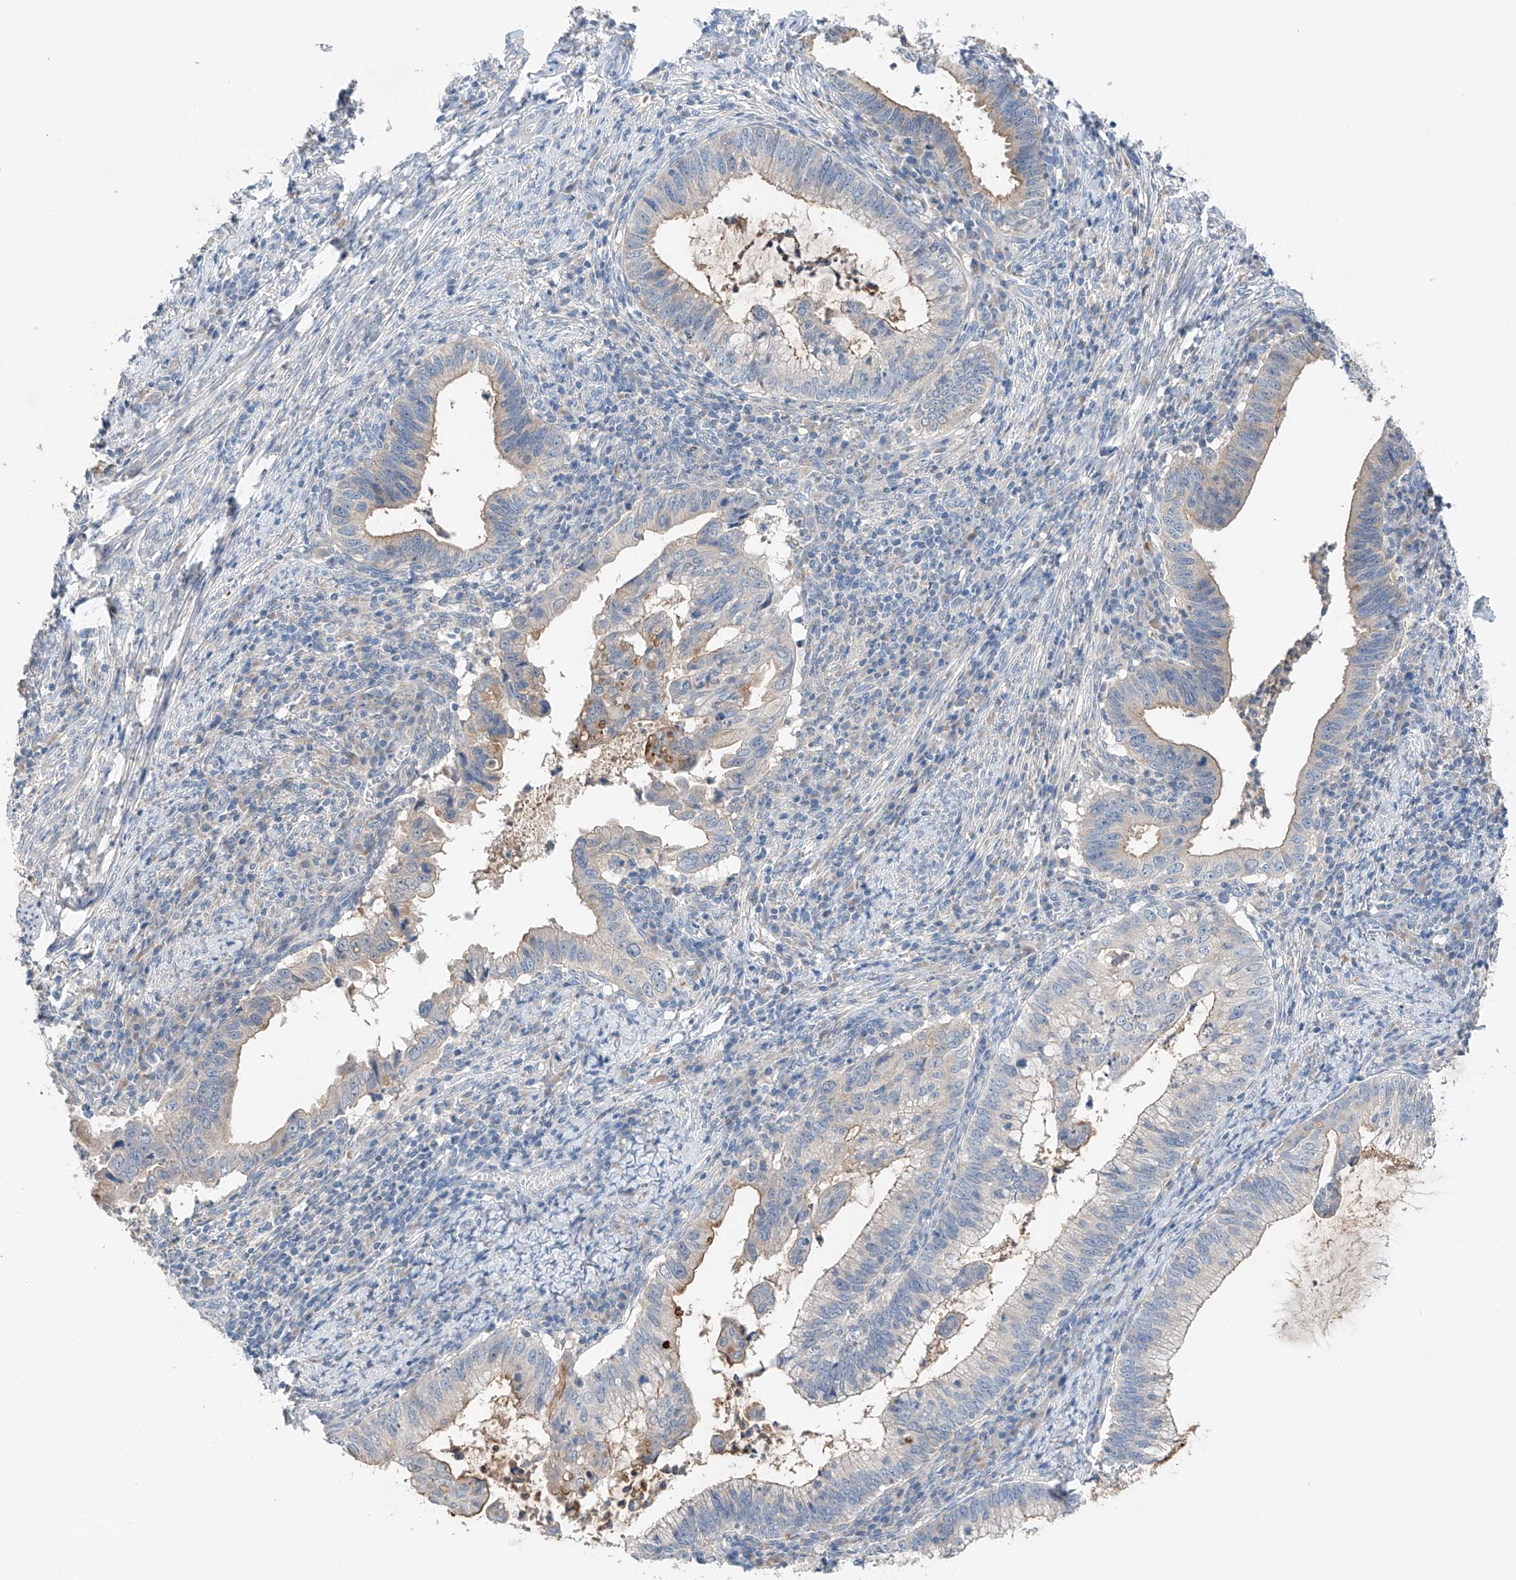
{"staining": {"intensity": "moderate", "quantity": "<25%", "location": "cytoplasmic/membranous"}, "tissue": "cervical cancer", "cell_type": "Tumor cells", "image_type": "cancer", "snomed": [{"axis": "morphology", "description": "Adenocarcinoma, NOS"}, {"axis": "topography", "description": "Cervix"}], "caption": "Immunohistochemical staining of human cervical cancer displays low levels of moderate cytoplasmic/membranous protein positivity in approximately <25% of tumor cells.", "gene": "GPC4", "patient": {"sex": "female", "age": 36}}